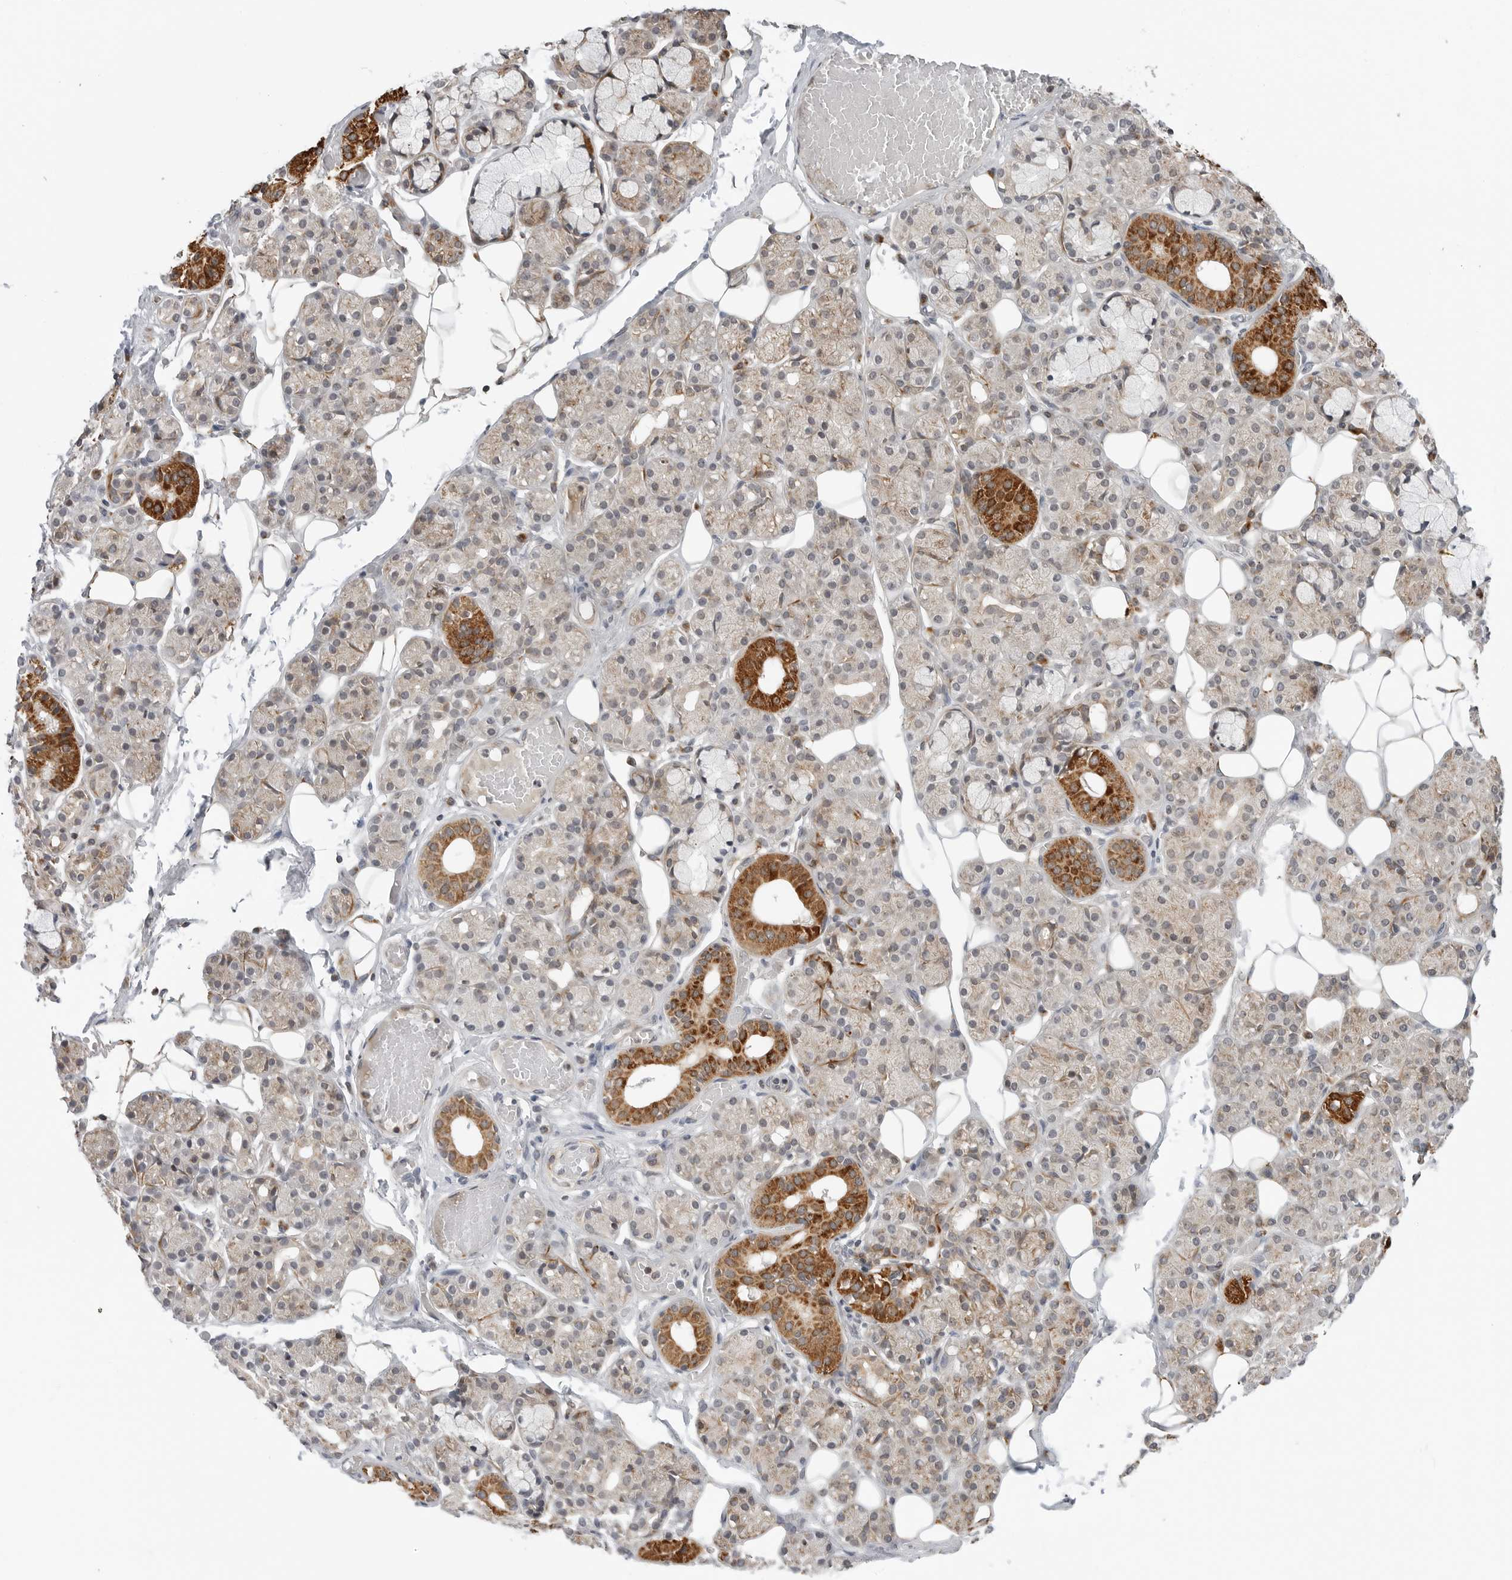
{"staining": {"intensity": "strong", "quantity": "<25%", "location": "cytoplasmic/membranous"}, "tissue": "salivary gland", "cell_type": "Glandular cells", "image_type": "normal", "snomed": [{"axis": "morphology", "description": "Normal tissue, NOS"}, {"axis": "topography", "description": "Salivary gland"}], "caption": "A brown stain highlights strong cytoplasmic/membranous expression of a protein in glandular cells of unremarkable salivary gland.", "gene": "PEX2", "patient": {"sex": "male", "age": 63}}